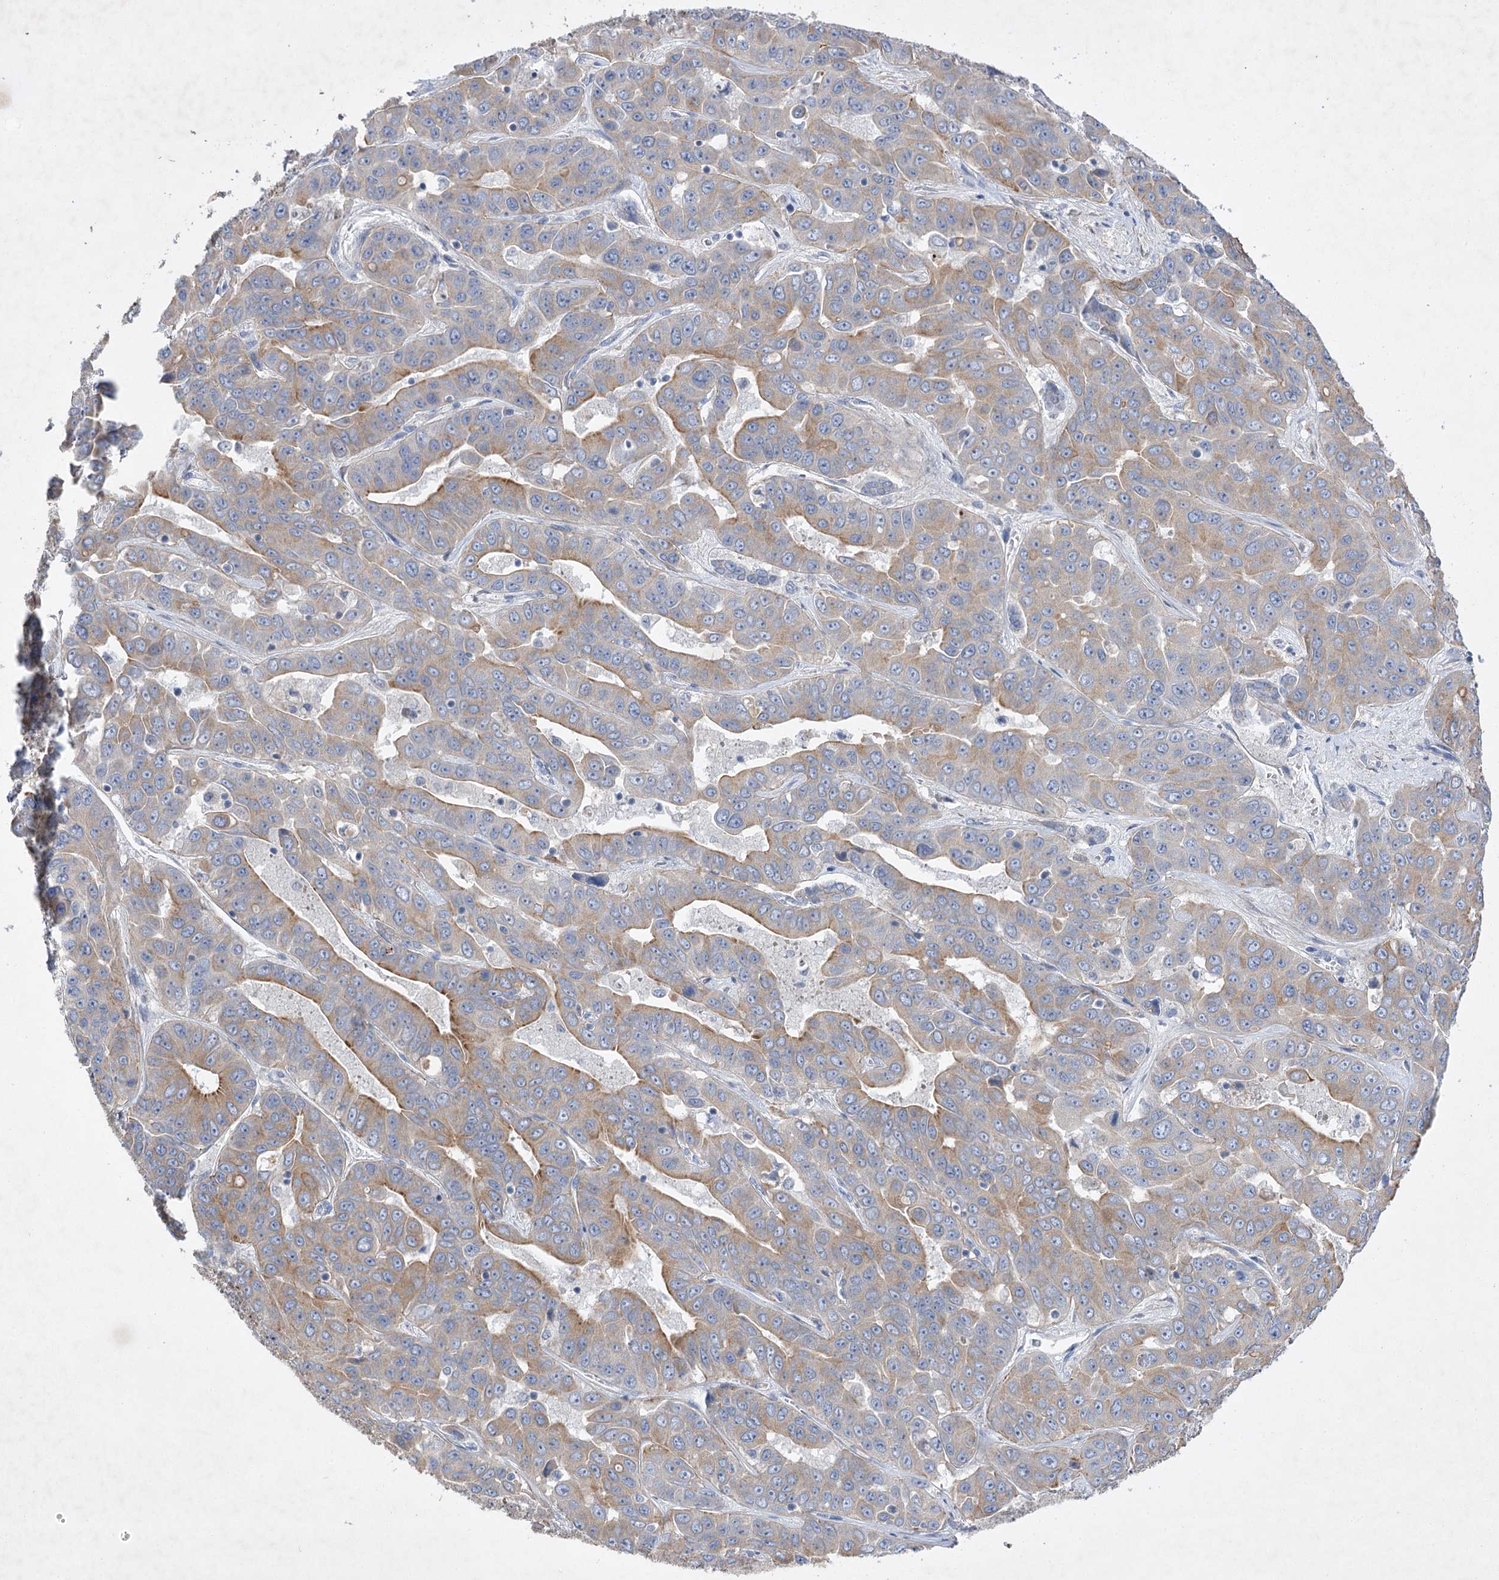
{"staining": {"intensity": "moderate", "quantity": "25%-75%", "location": "cytoplasmic/membranous"}, "tissue": "liver cancer", "cell_type": "Tumor cells", "image_type": "cancer", "snomed": [{"axis": "morphology", "description": "Cholangiocarcinoma"}, {"axis": "topography", "description": "Liver"}], "caption": "Immunohistochemical staining of human cholangiocarcinoma (liver) exhibits medium levels of moderate cytoplasmic/membranous expression in about 25%-75% of tumor cells. Nuclei are stained in blue.", "gene": "COX15", "patient": {"sex": "female", "age": 52}}